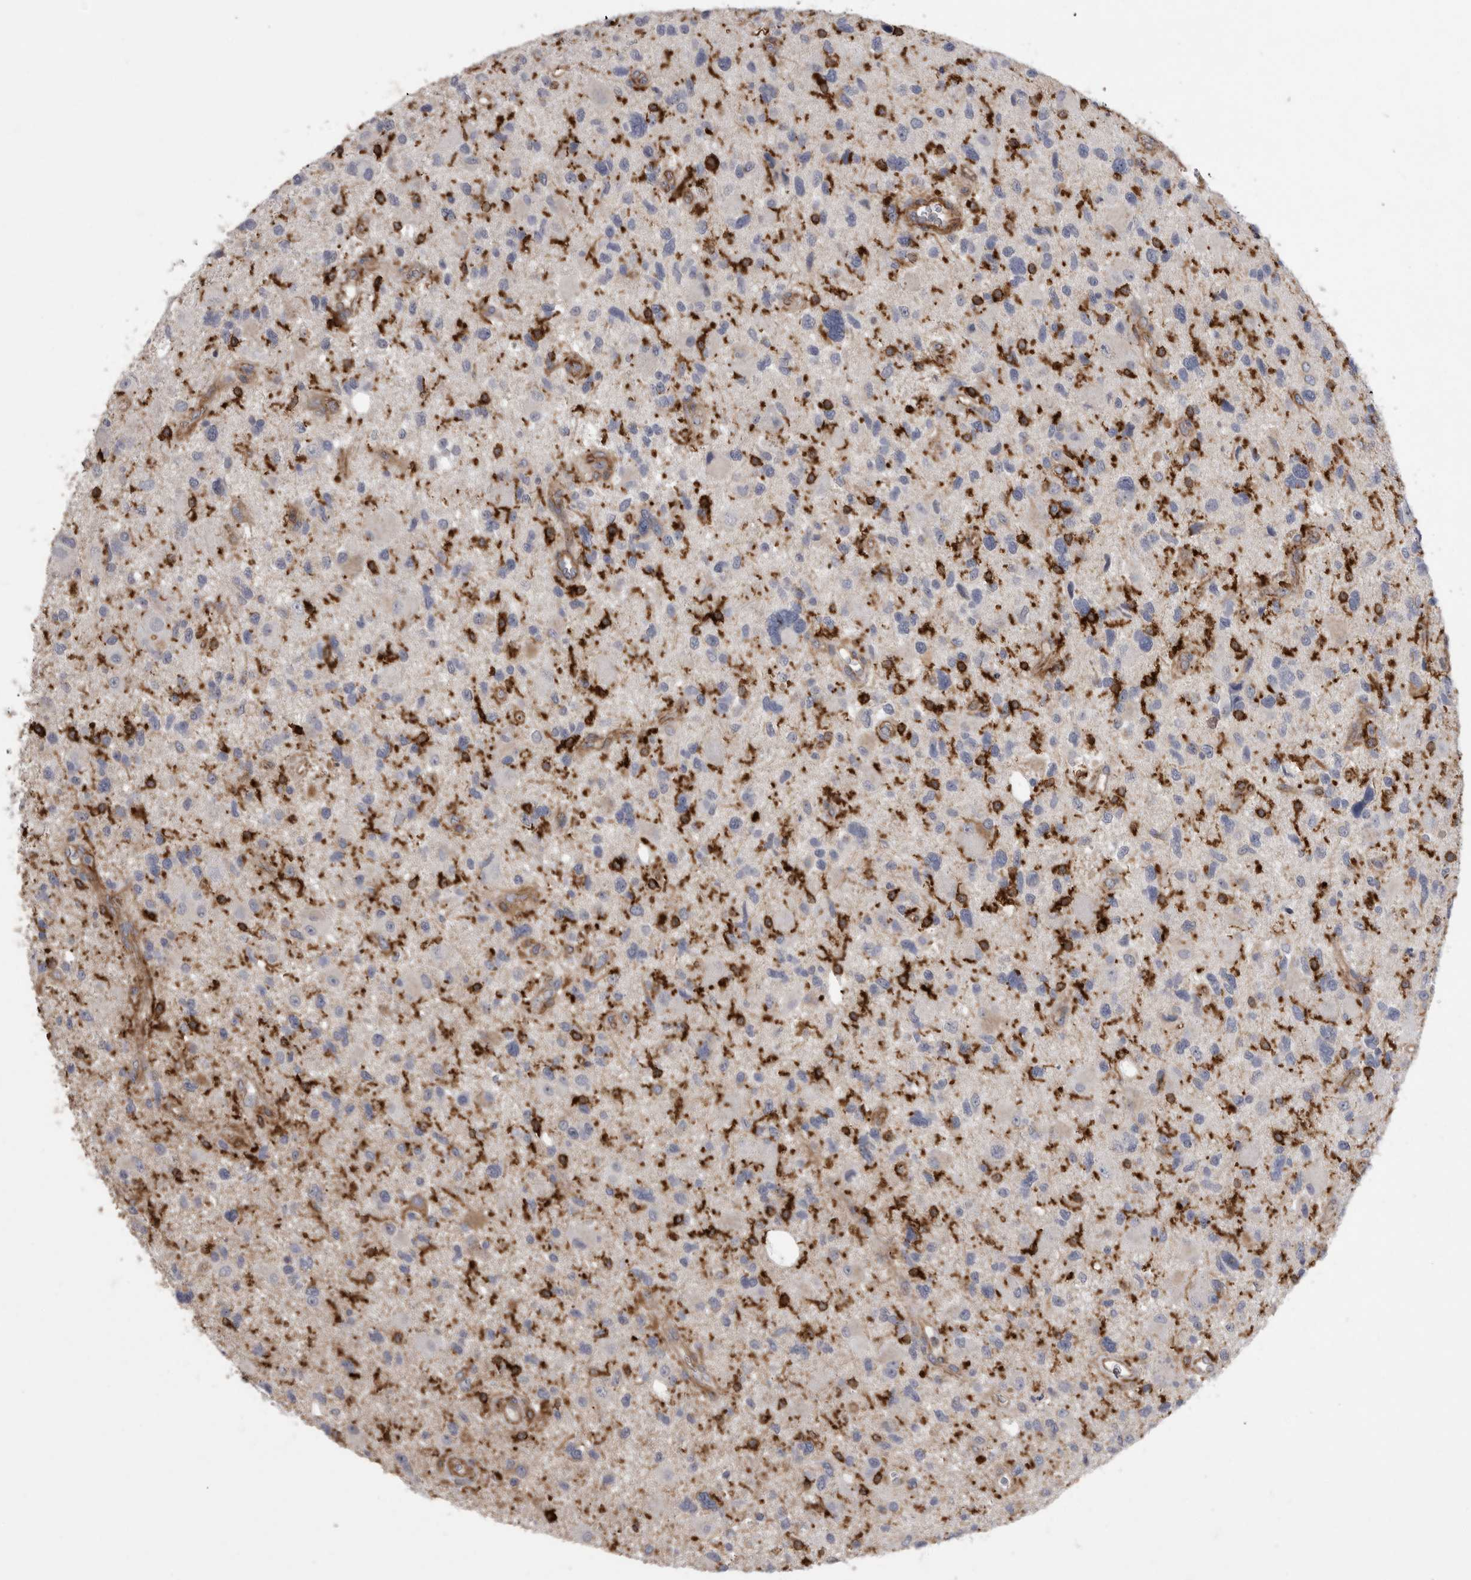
{"staining": {"intensity": "negative", "quantity": "none", "location": "none"}, "tissue": "glioma", "cell_type": "Tumor cells", "image_type": "cancer", "snomed": [{"axis": "morphology", "description": "Glioma, malignant, High grade"}, {"axis": "topography", "description": "Brain"}], "caption": "This is an immunohistochemistry image of human malignant glioma (high-grade). There is no positivity in tumor cells.", "gene": "SIGLEC10", "patient": {"sex": "male", "age": 33}}